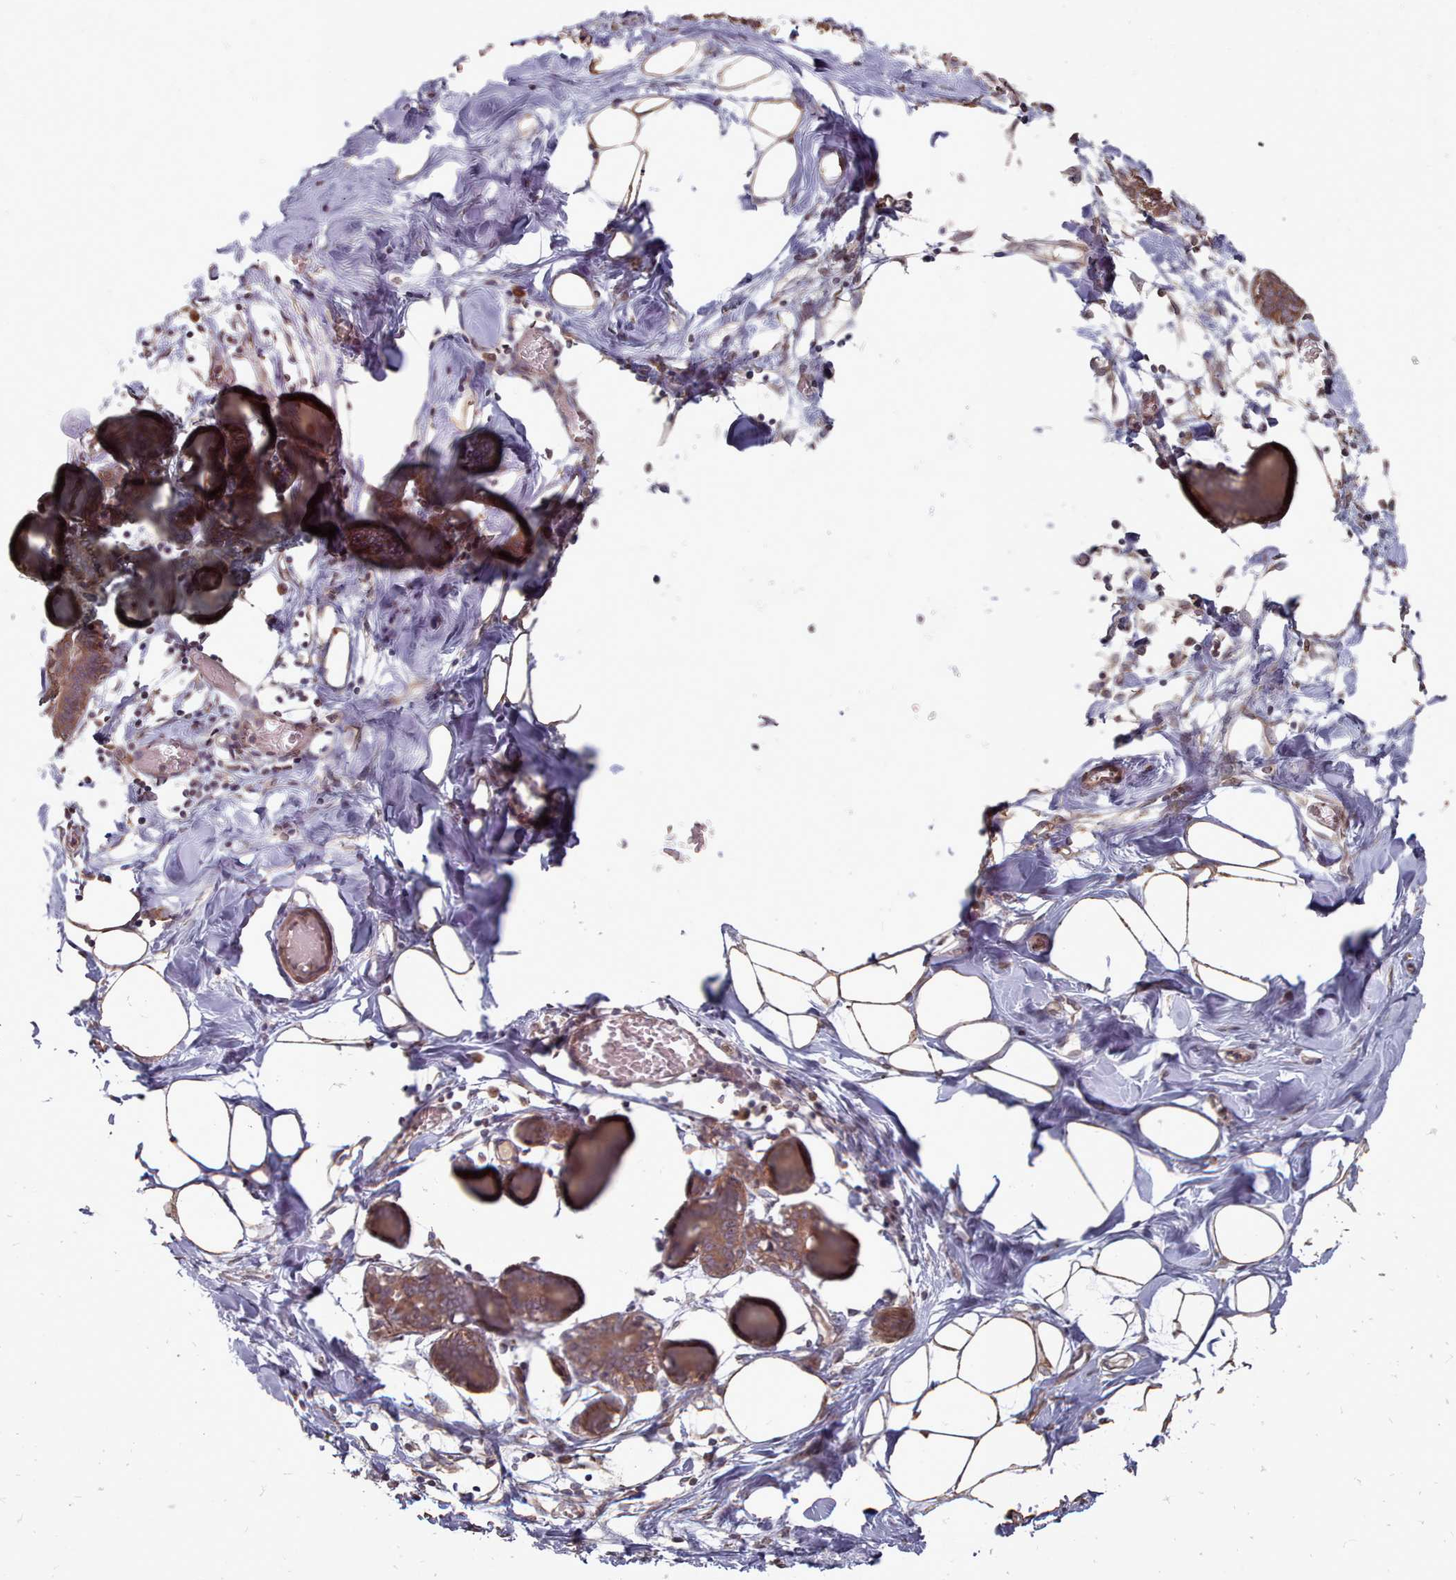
{"staining": {"intensity": "weak", "quantity": ">75%", "location": "cytoplasmic/membranous"}, "tissue": "breast", "cell_type": "Adipocytes", "image_type": "normal", "snomed": [{"axis": "morphology", "description": "Normal tissue, NOS"}, {"axis": "topography", "description": "Breast"}], "caption": "A brown stain shows weak cytoplasmic/membranous positivity of a protein in adipocytes of benign human breast. (IHC, brightfield microscopy, high magnification).", "gene": "ACKR3", "patient": {"sex": "female", "age": 27}}